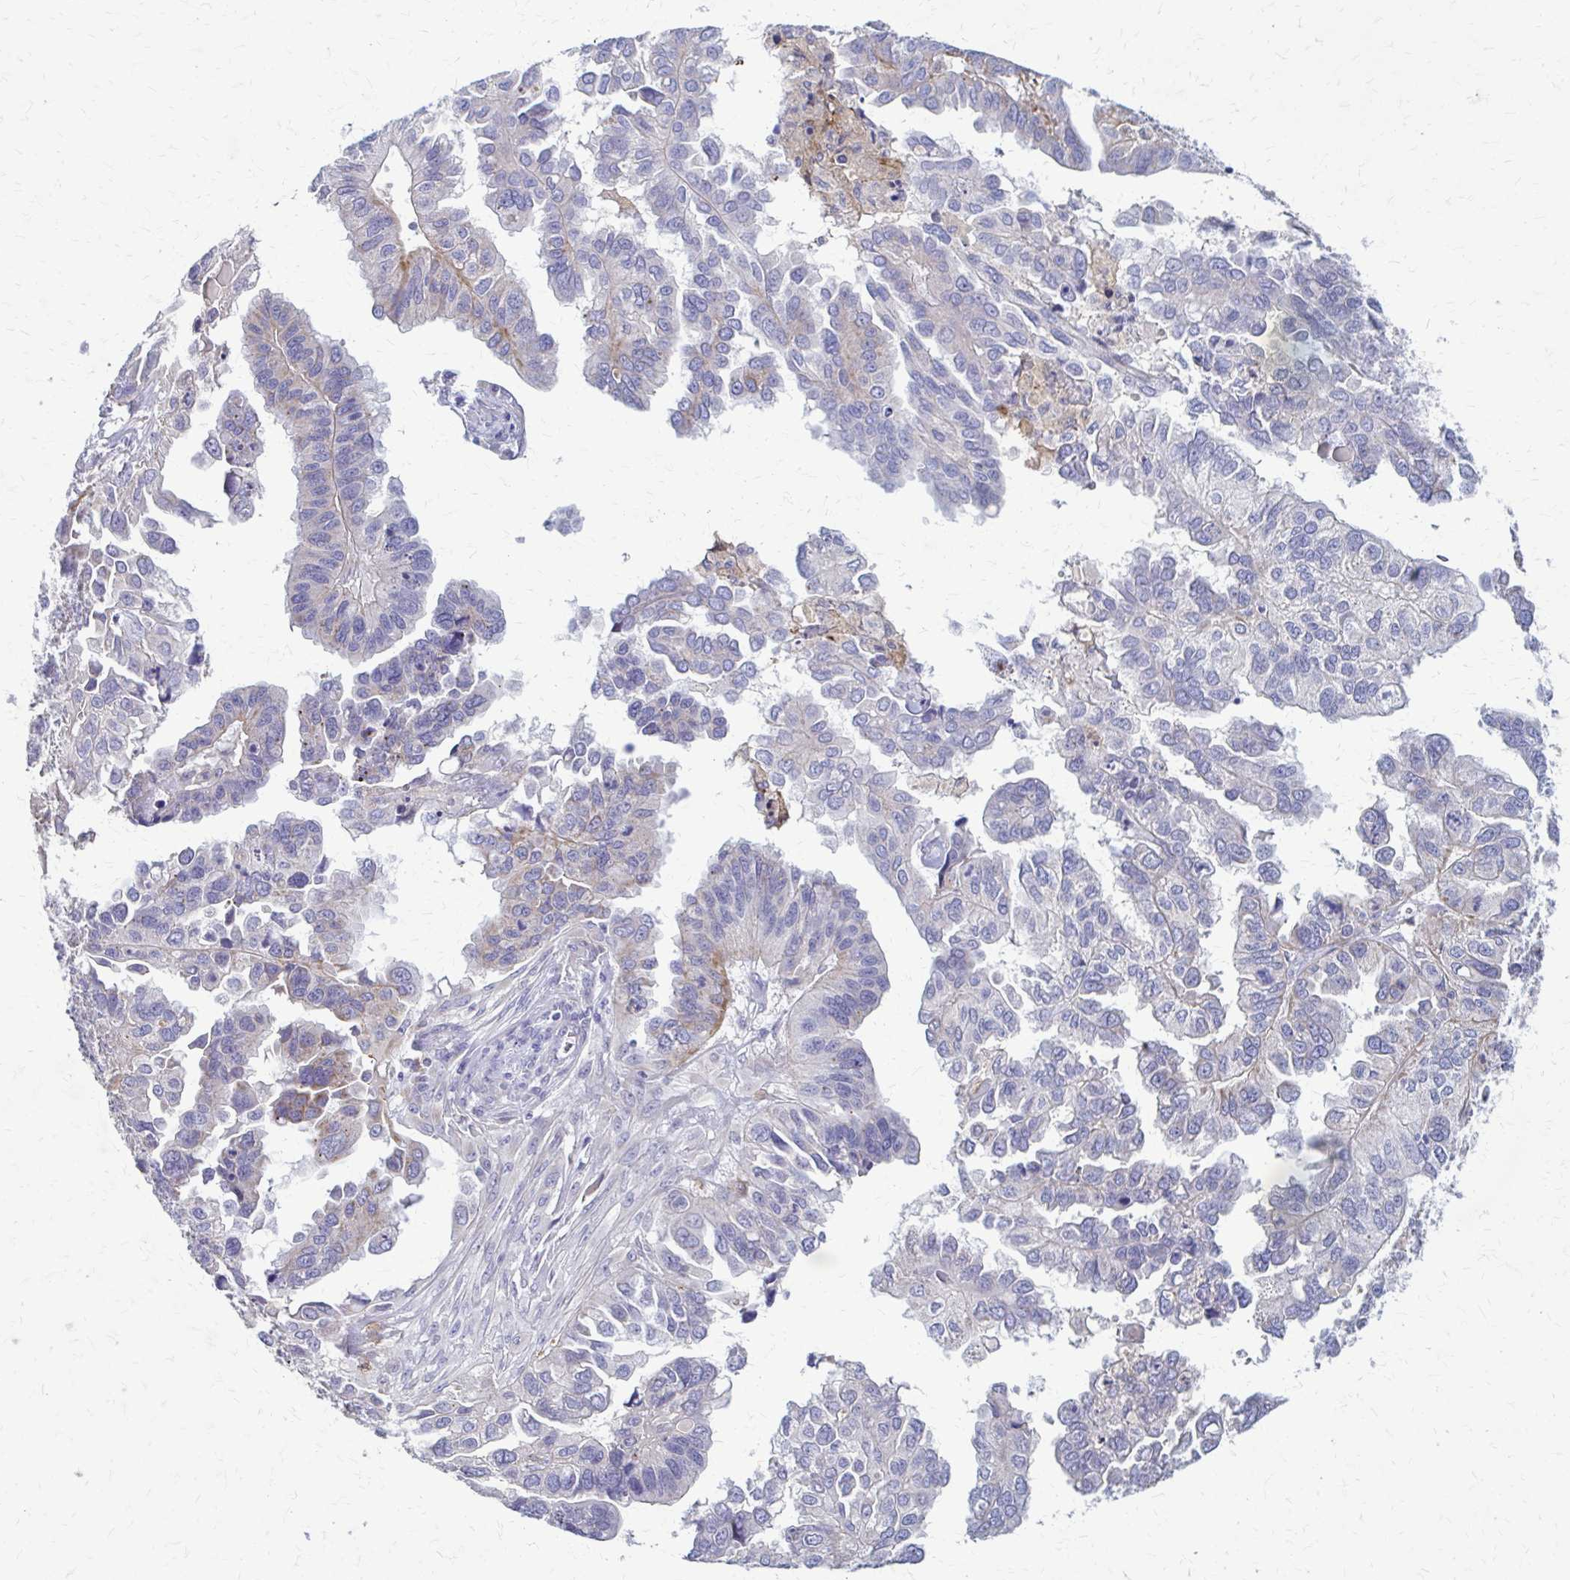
{"staining": {"intensity": "negative", "quantity": "none", "location": "none"}, "tissue": "ovarian cancer", "cell_type": "Tumor cells", "image_type": "cancer", "snomed": [{"axis": "morphology", "description": "Cystadenocarcinoma, serous, NOS"}, {"axis": "topography", "description": "Ovary"}], "caption": "Ovarian cancer (serous cystadenocarcinoma) was stained to show a protein in brown. There is no significant staining in tumor cells. Nuclei are stained in blue.", "gene": "SAMD13", "patient": {"sex": "female", "age": 79}}